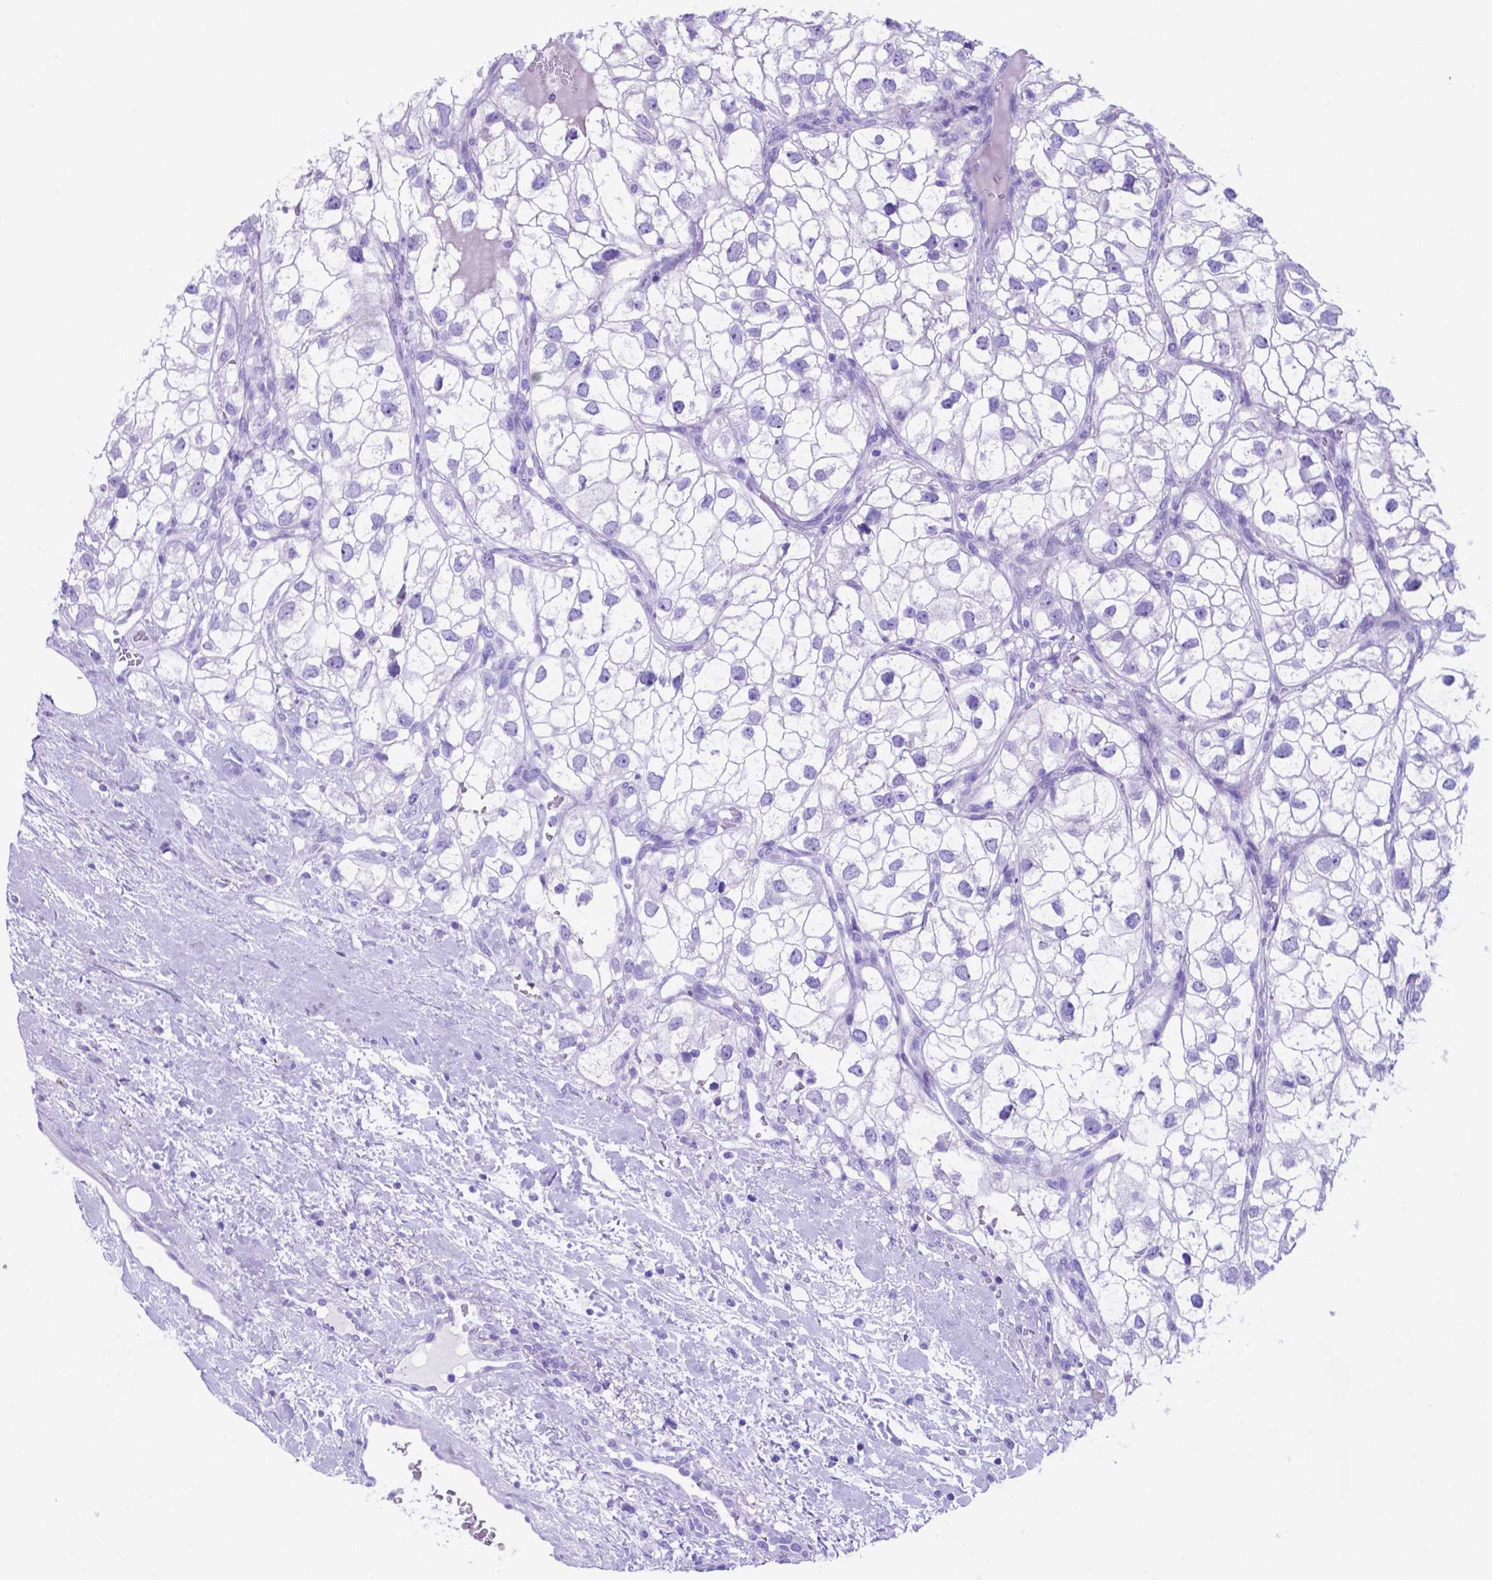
{"staining": {"intensity": "negative", "quantity": "none", "location": "none"}, "tissue": "renal cancer", "cell_type": "Tumor cells", "image_type": "cancer", "snomed": [{"axis": "morphology", "description": "Adenocarcinoma, NOS"}, {"axis": "topography", "description": "Kidney"}], "caption": "Immunohistochemical staining of human renal cancer reveals no significant staining in tumor cells.", "gene": "DNAAF8", "patient": {"sex": "male", "age": 59}}